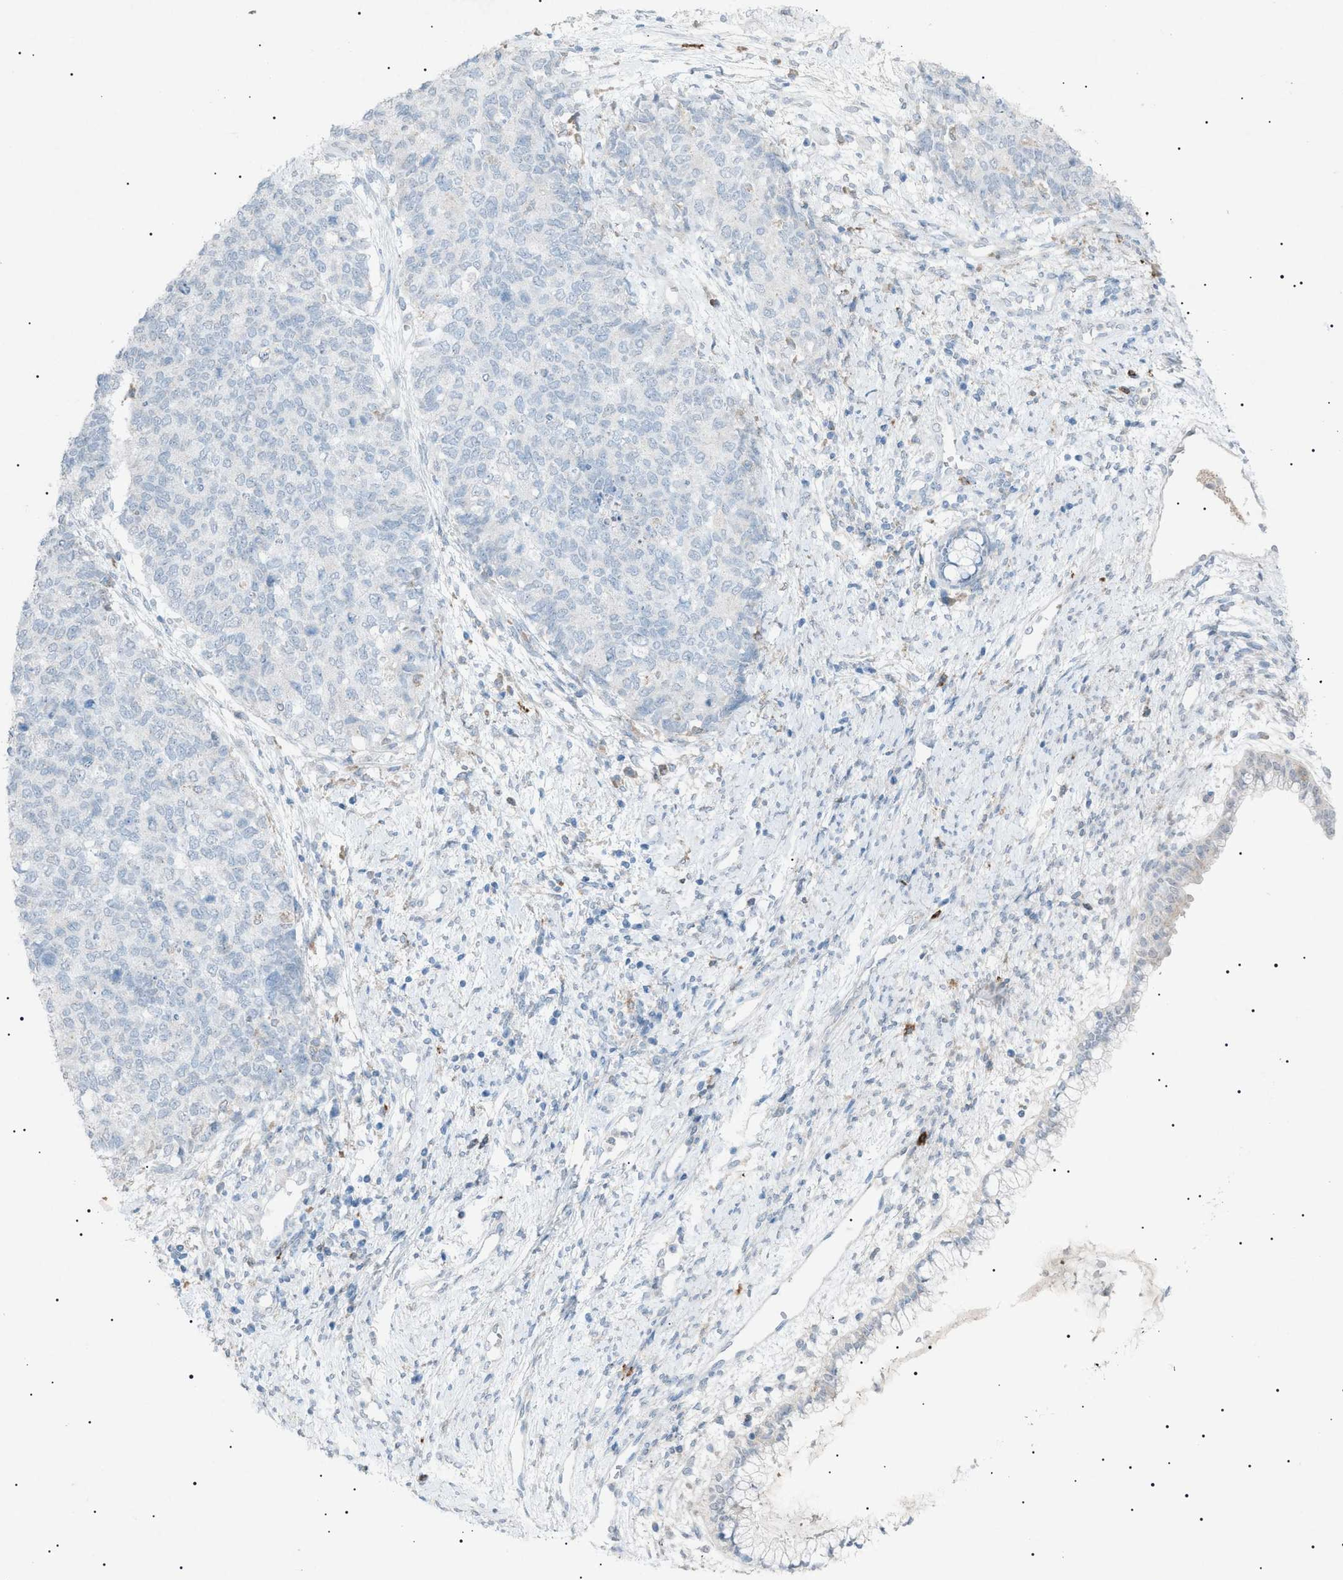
{"staining": {"intensity": "negative", "quantity": "none", "location": "none"}, "tissue": "cervical cancer", "cell_type": "Tumor cells", "image_type": "cancer", "snomed": [{"axis": "morphology", "description": "Squamous cell carcinoma, NOS"}, {"axis": "topography", "description": "Cervix"}], "caption": "Immunohistochemical staining of cervical cancer (squamous cell carcinoma) displays no significant staining in tumor cells.", "gene": "BTK", "patient": {"sex": "female", "age": 63}}